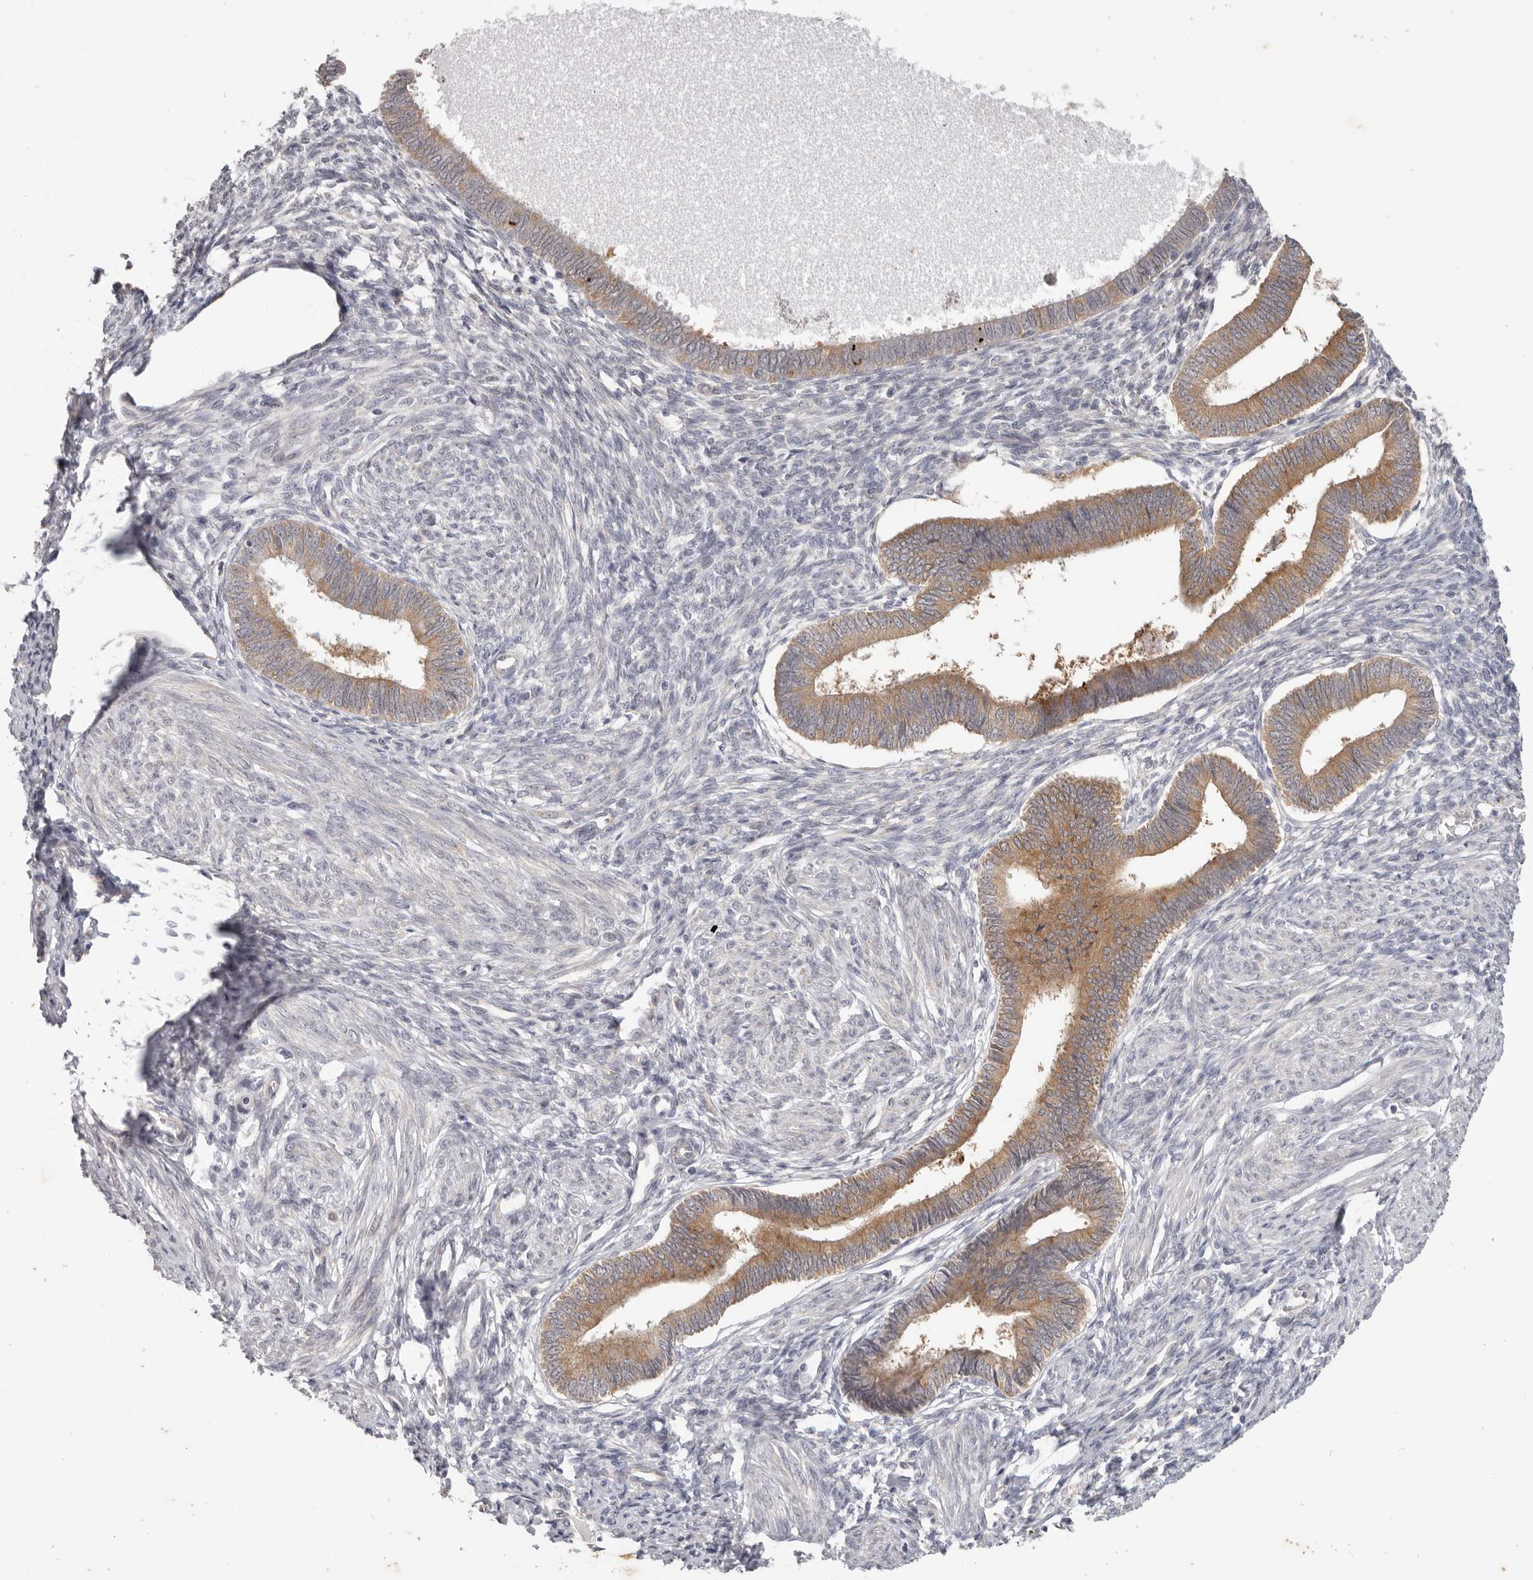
{"staining": {"intensity": "negative", "quantity": "none", "location": "none"}, "tissue": "endometrium", "cell_type": "Cells in endometrial stroma", "image_type": "normal", "snomed": [{"axis": "morphology", "description": "Normal tissue, NOS"}, {"axis": "topography", "description": "Endometrium"}], "caption": "Image shows no significant protein positivity in cells in endometrial stroma of unremarkable endometrium.", "gene": "WDR77", "patient": {"sex": "female", "age": 46}}